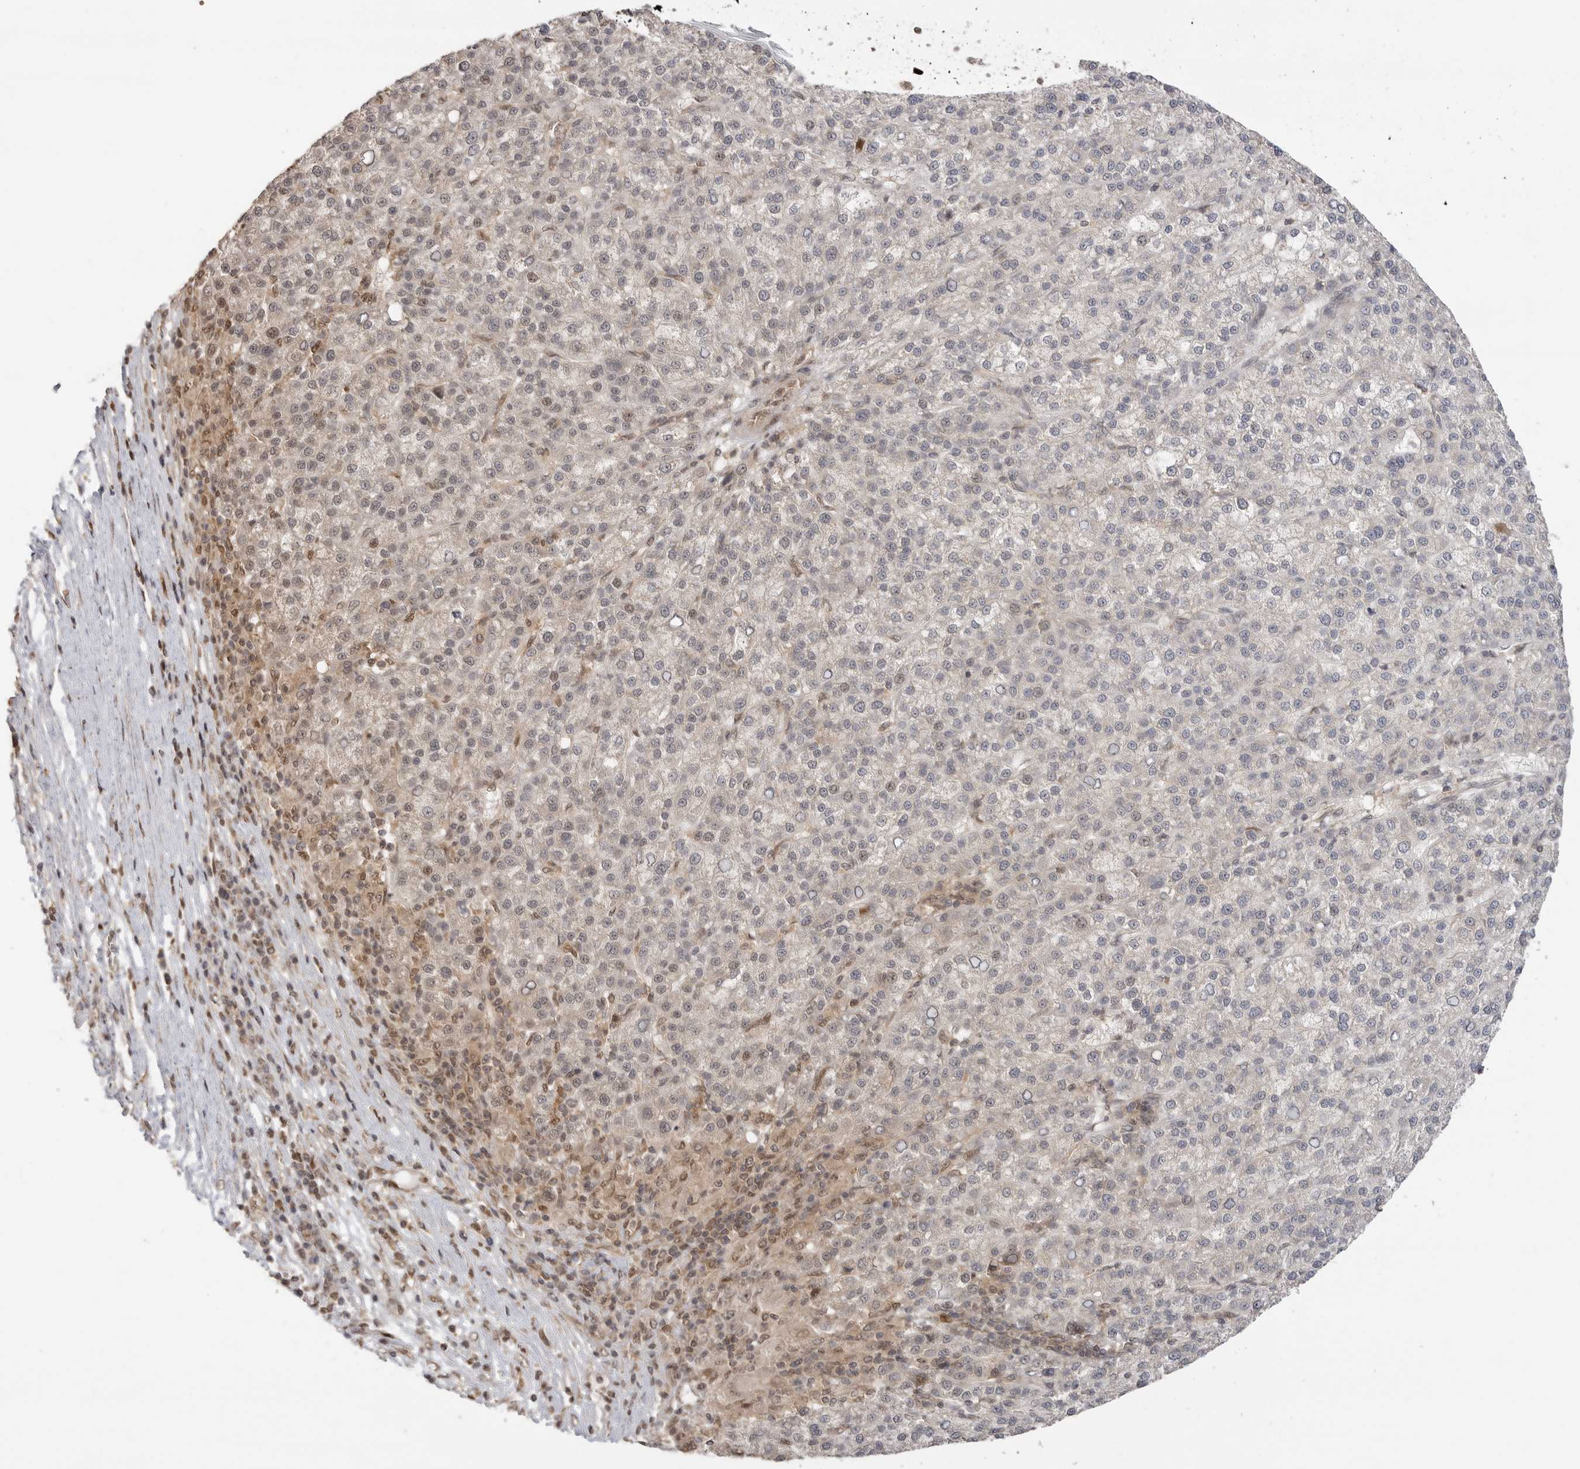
{"staining": {"intensity": "negative", "quantity": "none", "location": "none"}, "tissue": "liver cancer", "cell_type": "Tumor cells", "image_type": "cancer", "snomed": [{"axis": "morphology", "description": "Carcinoma, Hepatocellular, NOS"}, {"axis": "topography", "description": "Liver"}], "caption": "A histopathology image of liver cancer (hepatocellular carcinoma) stained for a protein exhibits no brown staining in tumor cells.", "gene": "ALKAL1", "patient": {"sex": "female", "age": 58}}